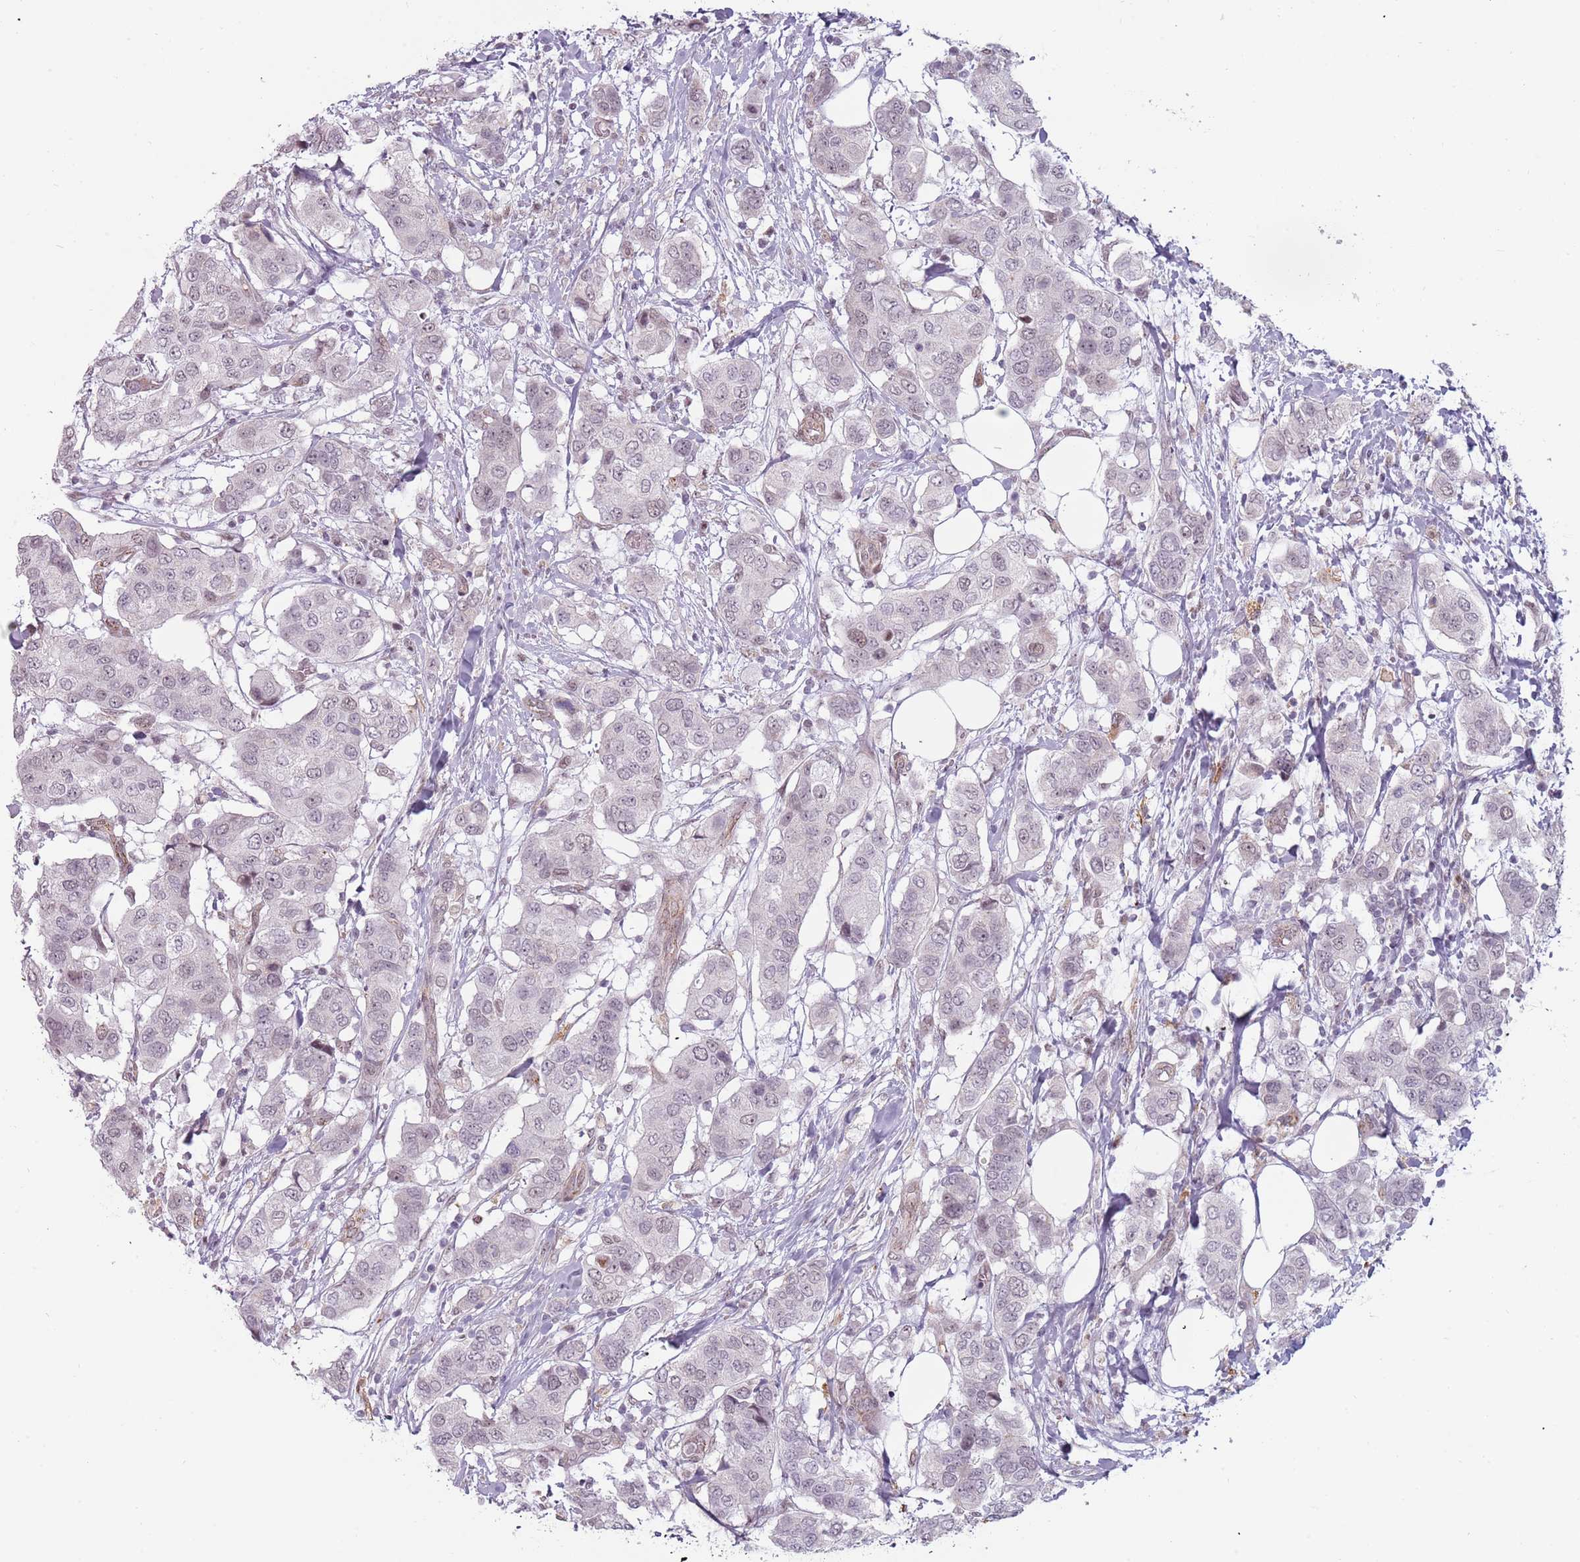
{"staining": {"intensity": "weak", "quantity": "<25%", "location": "nuclear"}, "tissue": "breast cancer", "cell_type": "Tumor cells", "image_type": "cancer", "snomed": [{"axis": "morphology", "description": "Lobular carcinoma"}, {"axis": "topography", "description": "Breast"}], "caption": "Tumor cells show no significant protein staining in lobular carcinoma (breast). (Brightfield microscopy of DAB (3,3'-diaminobenzidine) immunohistochemistry (IHC) at high magnification).", "gene": "REXO4", "patient": {"sex": "female", "age": 51}}